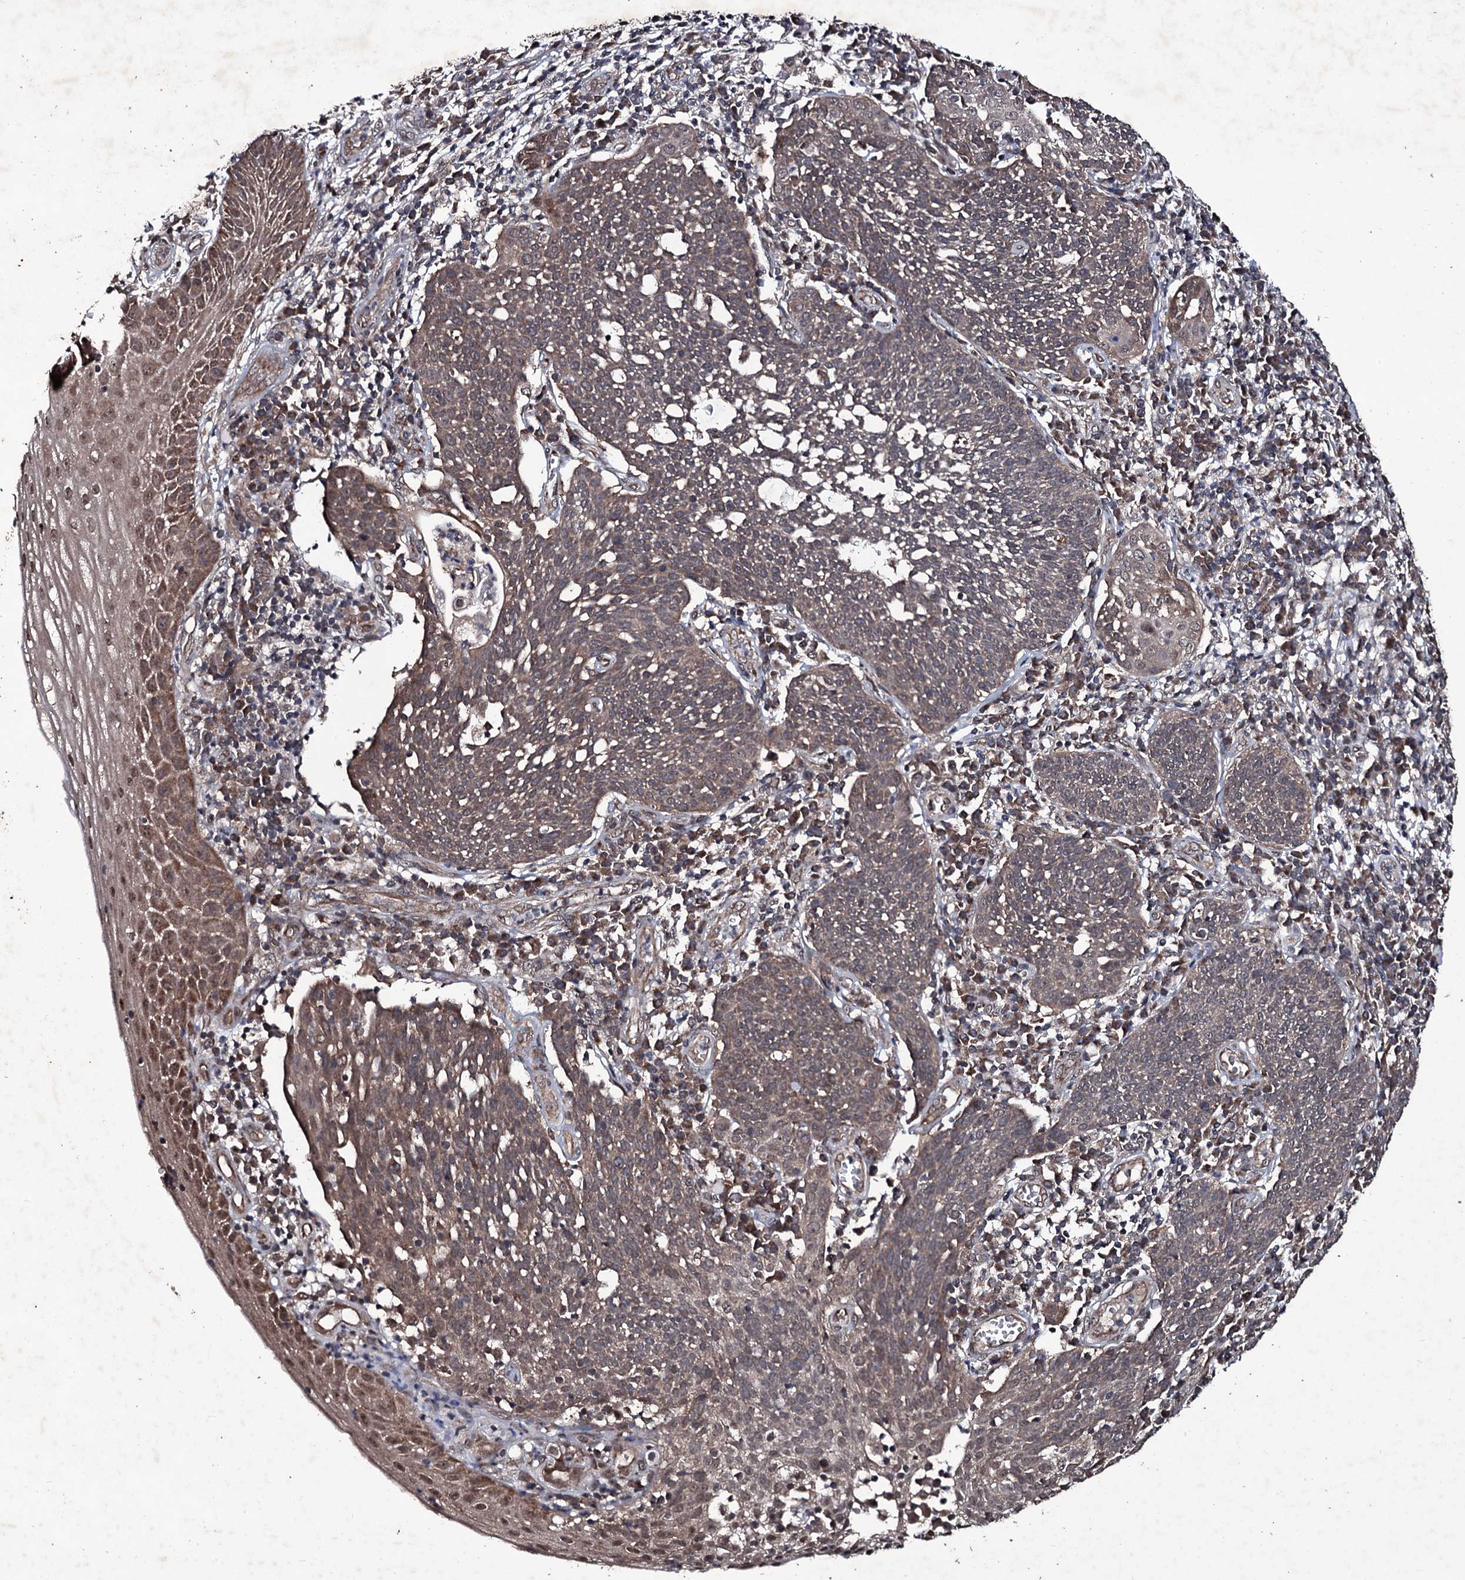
{"staining": {"intensity": "weak", "quantity": ">75%", "location": "cytoplasmic/membranous"}, "tissue": "cervical cancer", "cell_type": "Tumor cells", "image_type": "cancer", "snomed": [{"axis": "morphology", "description": "Squamous cell carcinoma, NOS"}, {"axis": "topography", "description": "Cervix"}], "caption": "Immunohistochemical staining of human cervical cancer shows low levels of weak cytoplasmic/membranous protein expression in about >75% of tumor cells.", "gene": "MRPS31", "patient": {"sex": "female", "age": 34}}